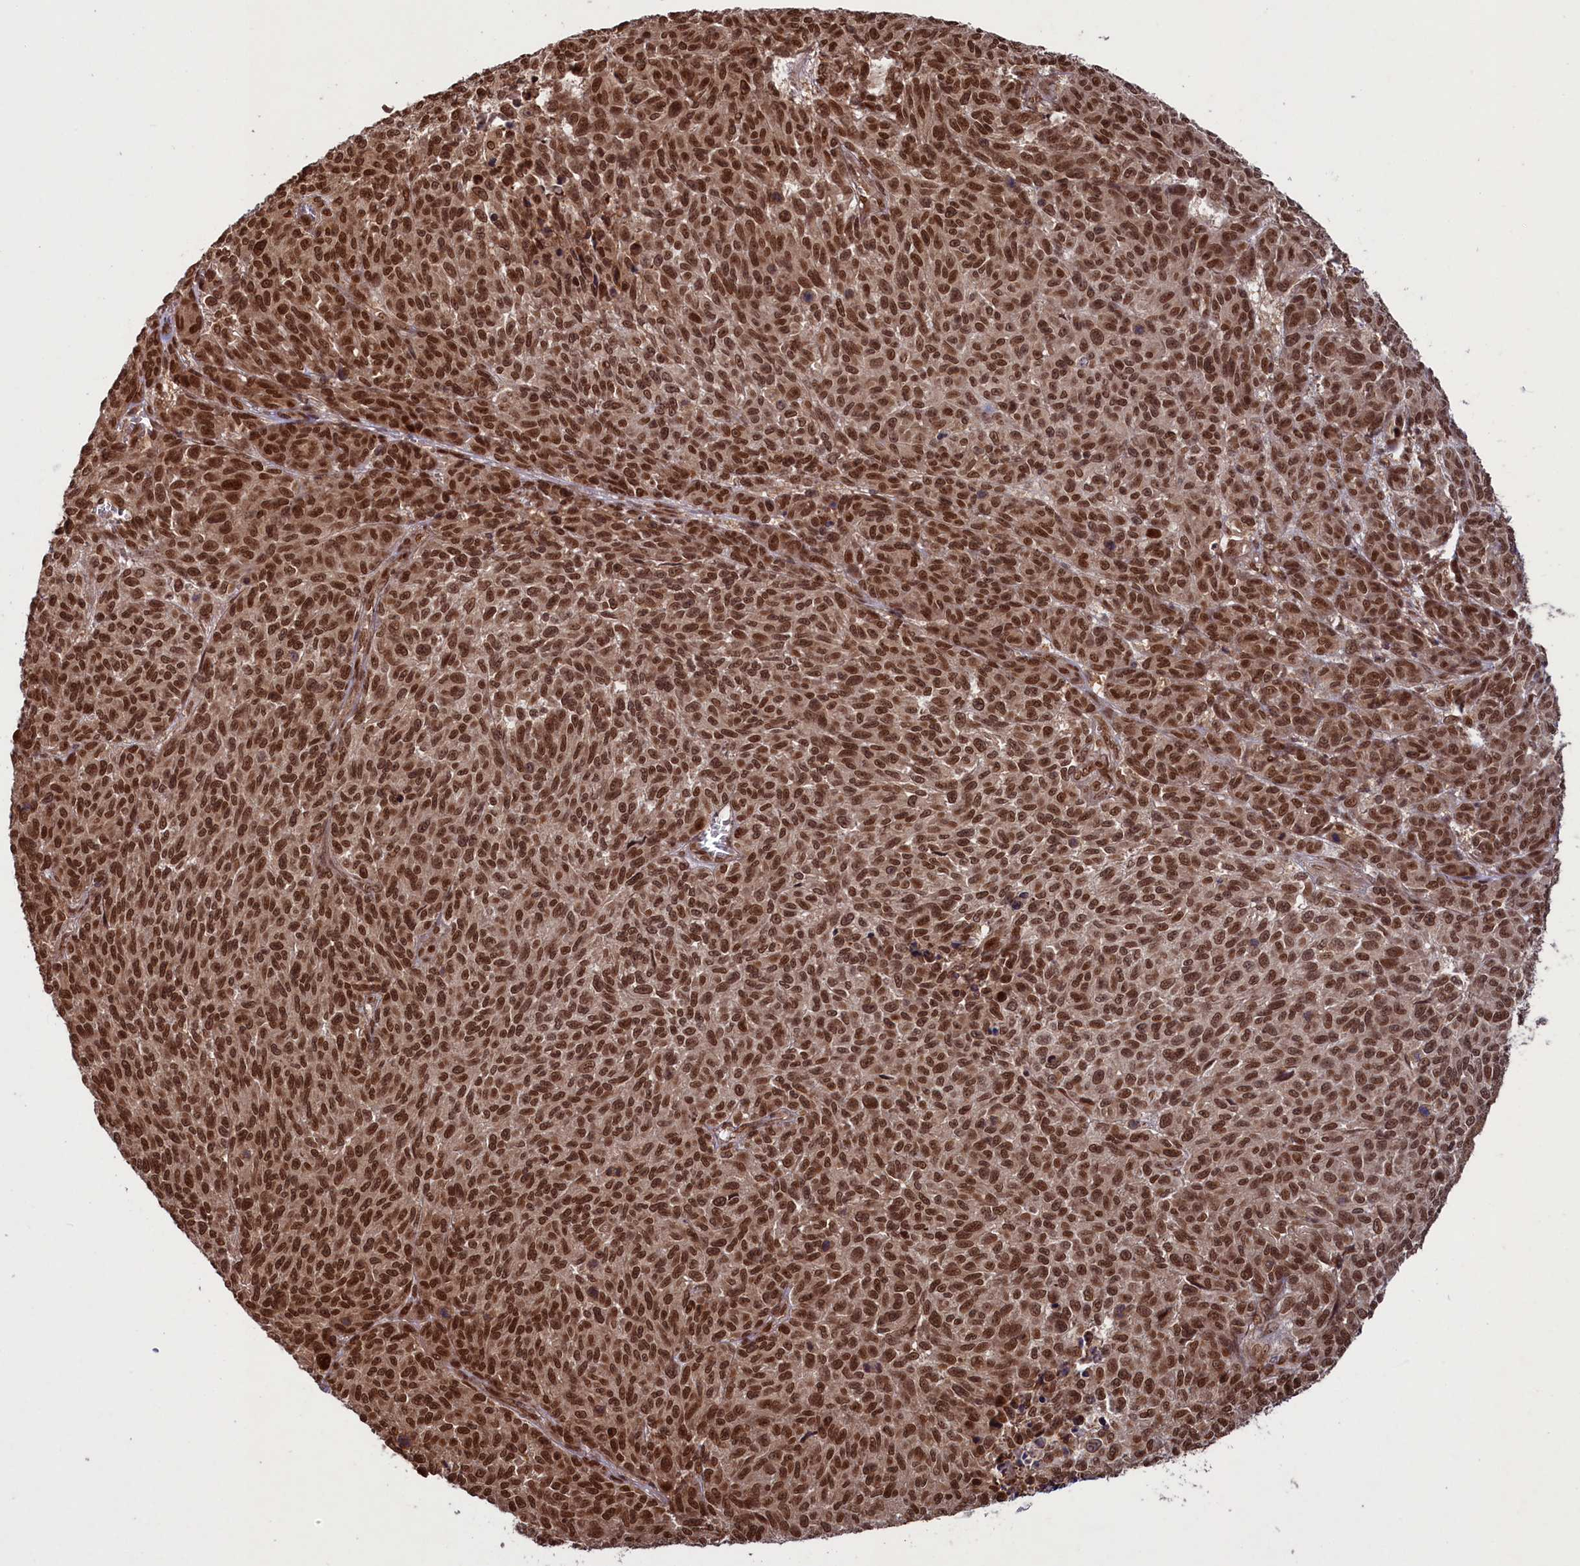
{"staining": {"intensity": "strong", "quantity": ">75%", "location": "nuclear"}, "tissue": "melanoma", "cell_type": "Tumor cells", "image_type": "cancer", "snomed": [{"axis": "morphology", "description": "Malignant melanoma, NOS"}, {"axis": "topography", "description": "Skin"}], "caption": "Melanoma was stained to show a protein in brown. There is high levels of strong nuclear expression in about >75% of tumor cells.", "gene": "NAE1", "patient": {"sex": "male", "age": 49}}